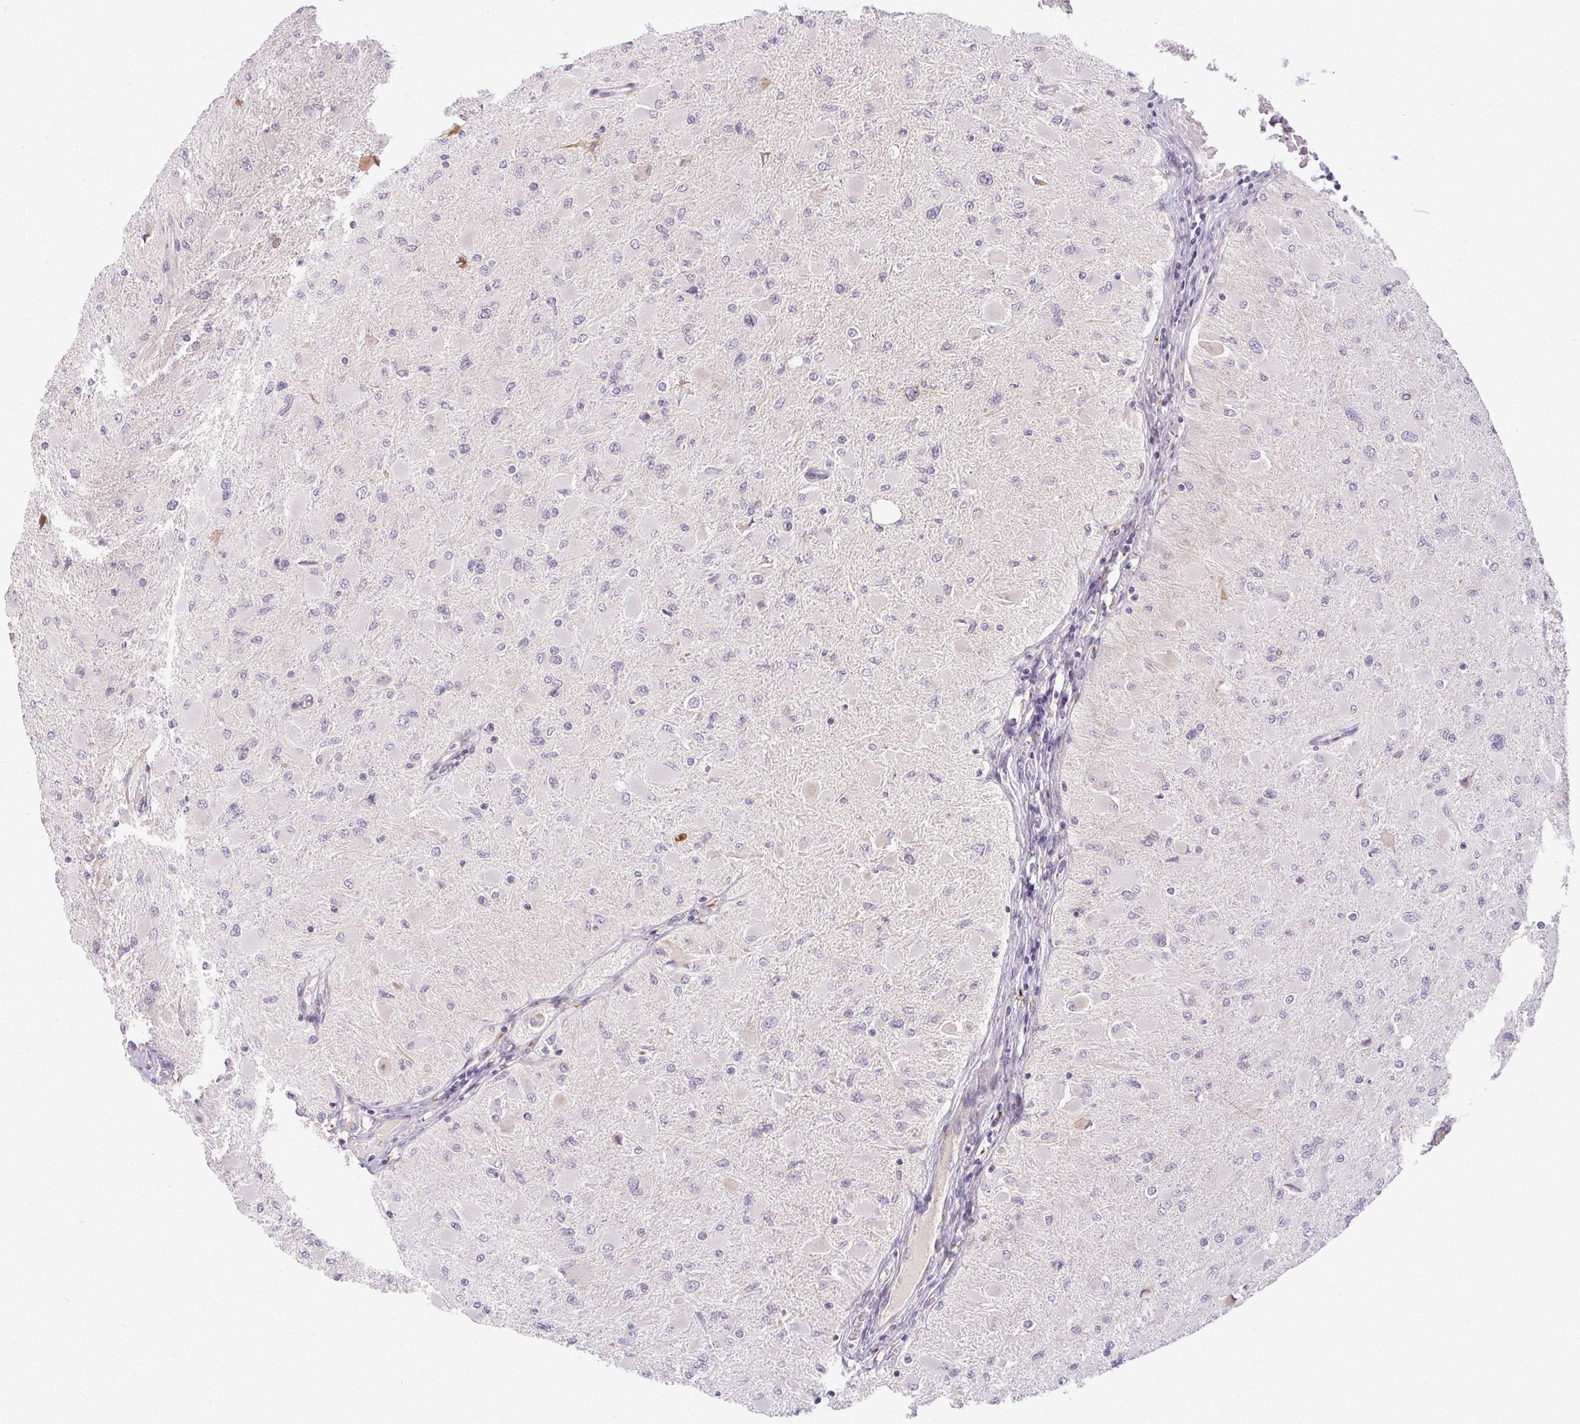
{"staining": {"intensity": "negative", "quantity": "none", "location": "none"}, "tissue": "glioma", "cell_type": "Tumor cells", "image_type": "cancer", "snomed": [{"axis": "morphology", "description": "Glioma, malignant, High grade"}, {"axis": "topography", "description": "Cerebral cortex"}], "caption": "Tumor cells are negative for protein expression in human glioma.", "gene": "TMEM52B", "patient": {"sex": "female", "age": 36}}